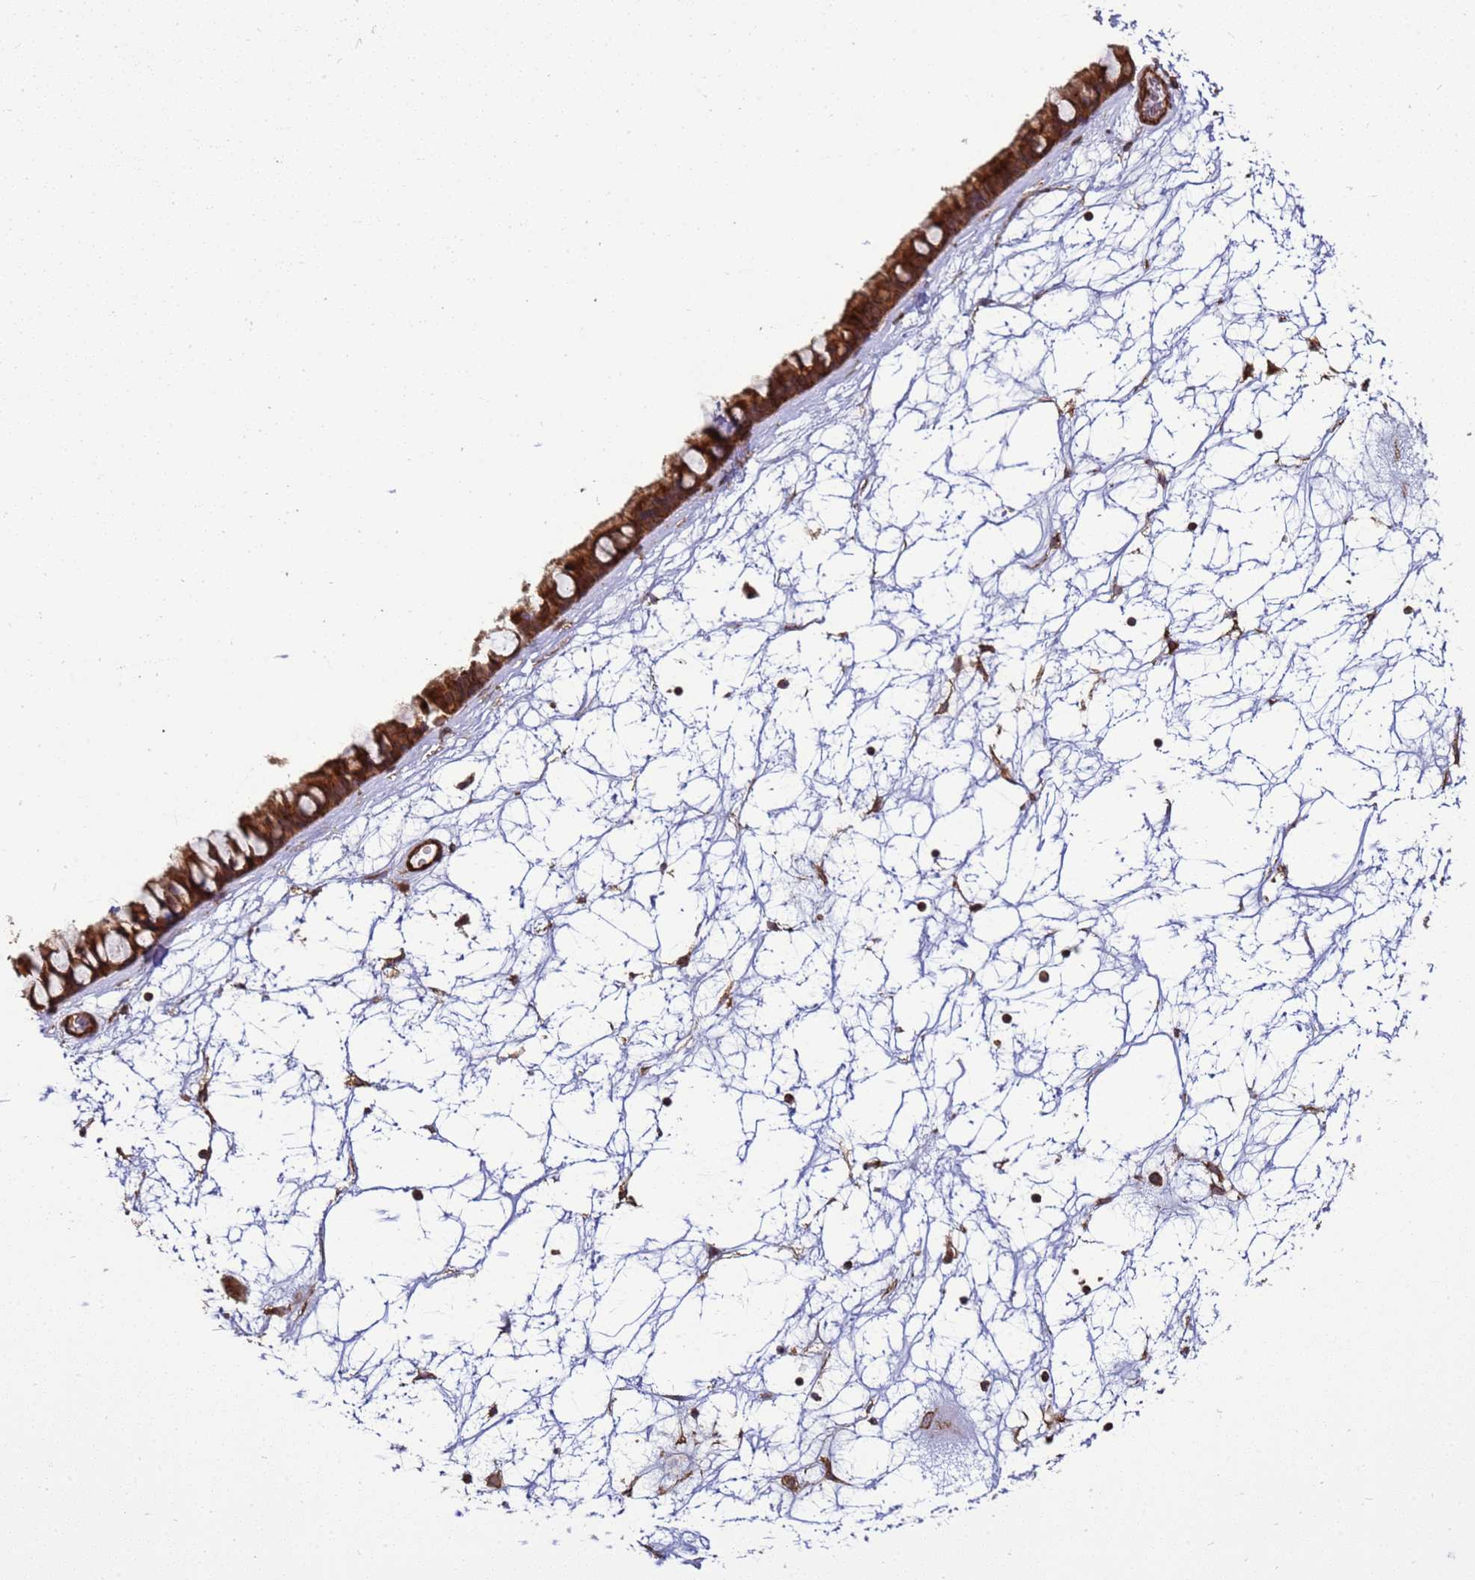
{"staining": {"intensity": "strong", "quantity": ">75%", "location": "cytoplasmic/membranous"}, "tissue": "nasopharynx", "cell_type": "Respiratory epithelial cells", "image_type": "normal", "snomed": [{"axis": "morphology", "description": "Normal tissue, NOS"}, {"axis": "topography", "description": "Nasopharynx"}], "caption": "Protein expression analysis of unremarkable nasopharynx demonstrates strong cytoplasmic/membranous staining in approximately >75% of respiratory epithelial cells. (IHC, brightfield microscopy, high magnification).", "gene": "CNOT1", "patient": {"sex": "male", "age": 64}}